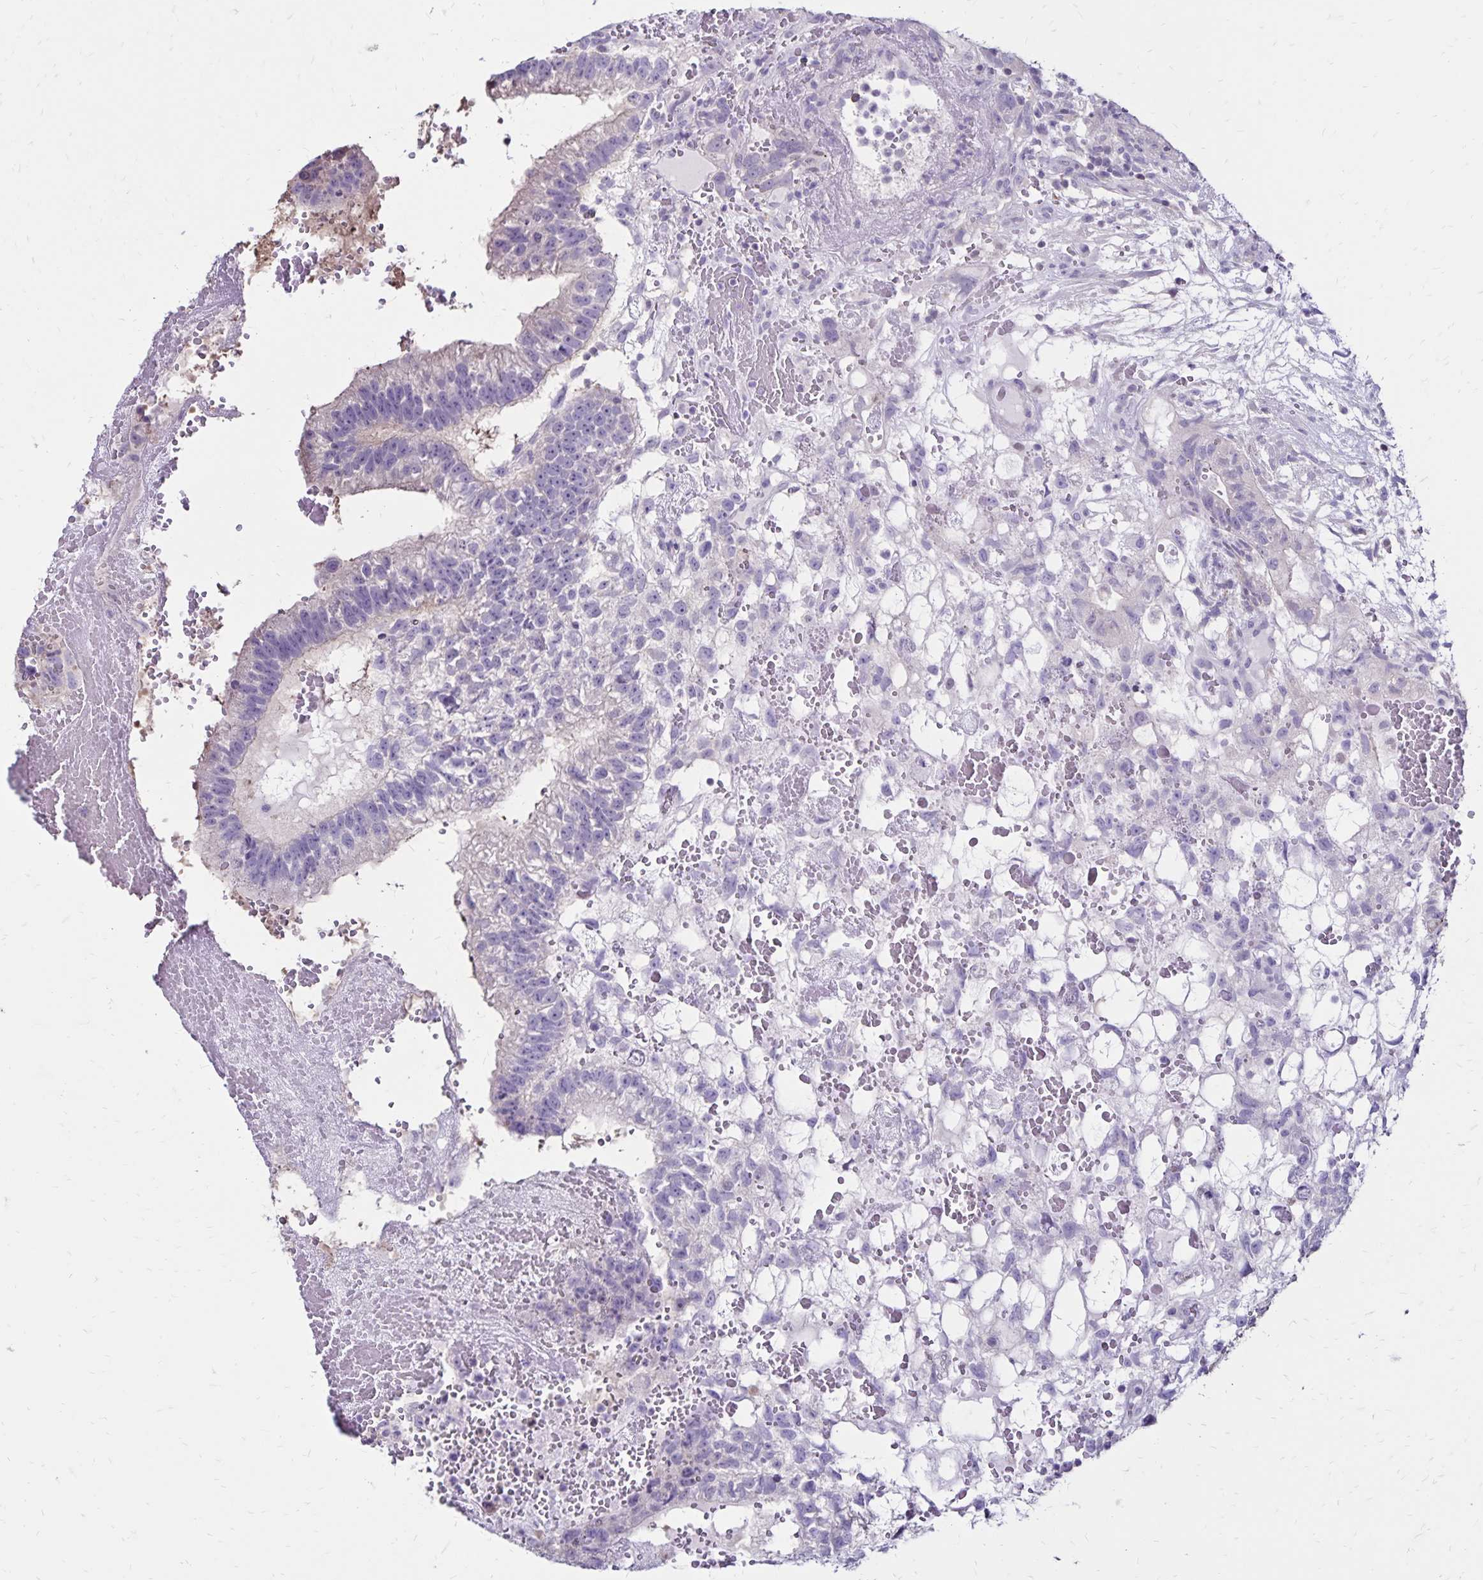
{"staining": {"intensity": "negative", "quantity": "none", "location": "none"}, "tissue": "testis cancer", "cell_type": "Tumor cells", "image_type": "cancer", "snomed": [{"axis": "morphology", "description": "Normal tissue, NOS"}, {"axis": "morphology", "description": "Carcinoma, Embryonal, NOS"}, {"axis": "topography", "description": "Testis"}], "caption": "Tumor cells show no significant protein positivity in testis embryonal carcinoma.", "gene": "SH3GL3", "patient": {"sex": "male", "age": 32}}